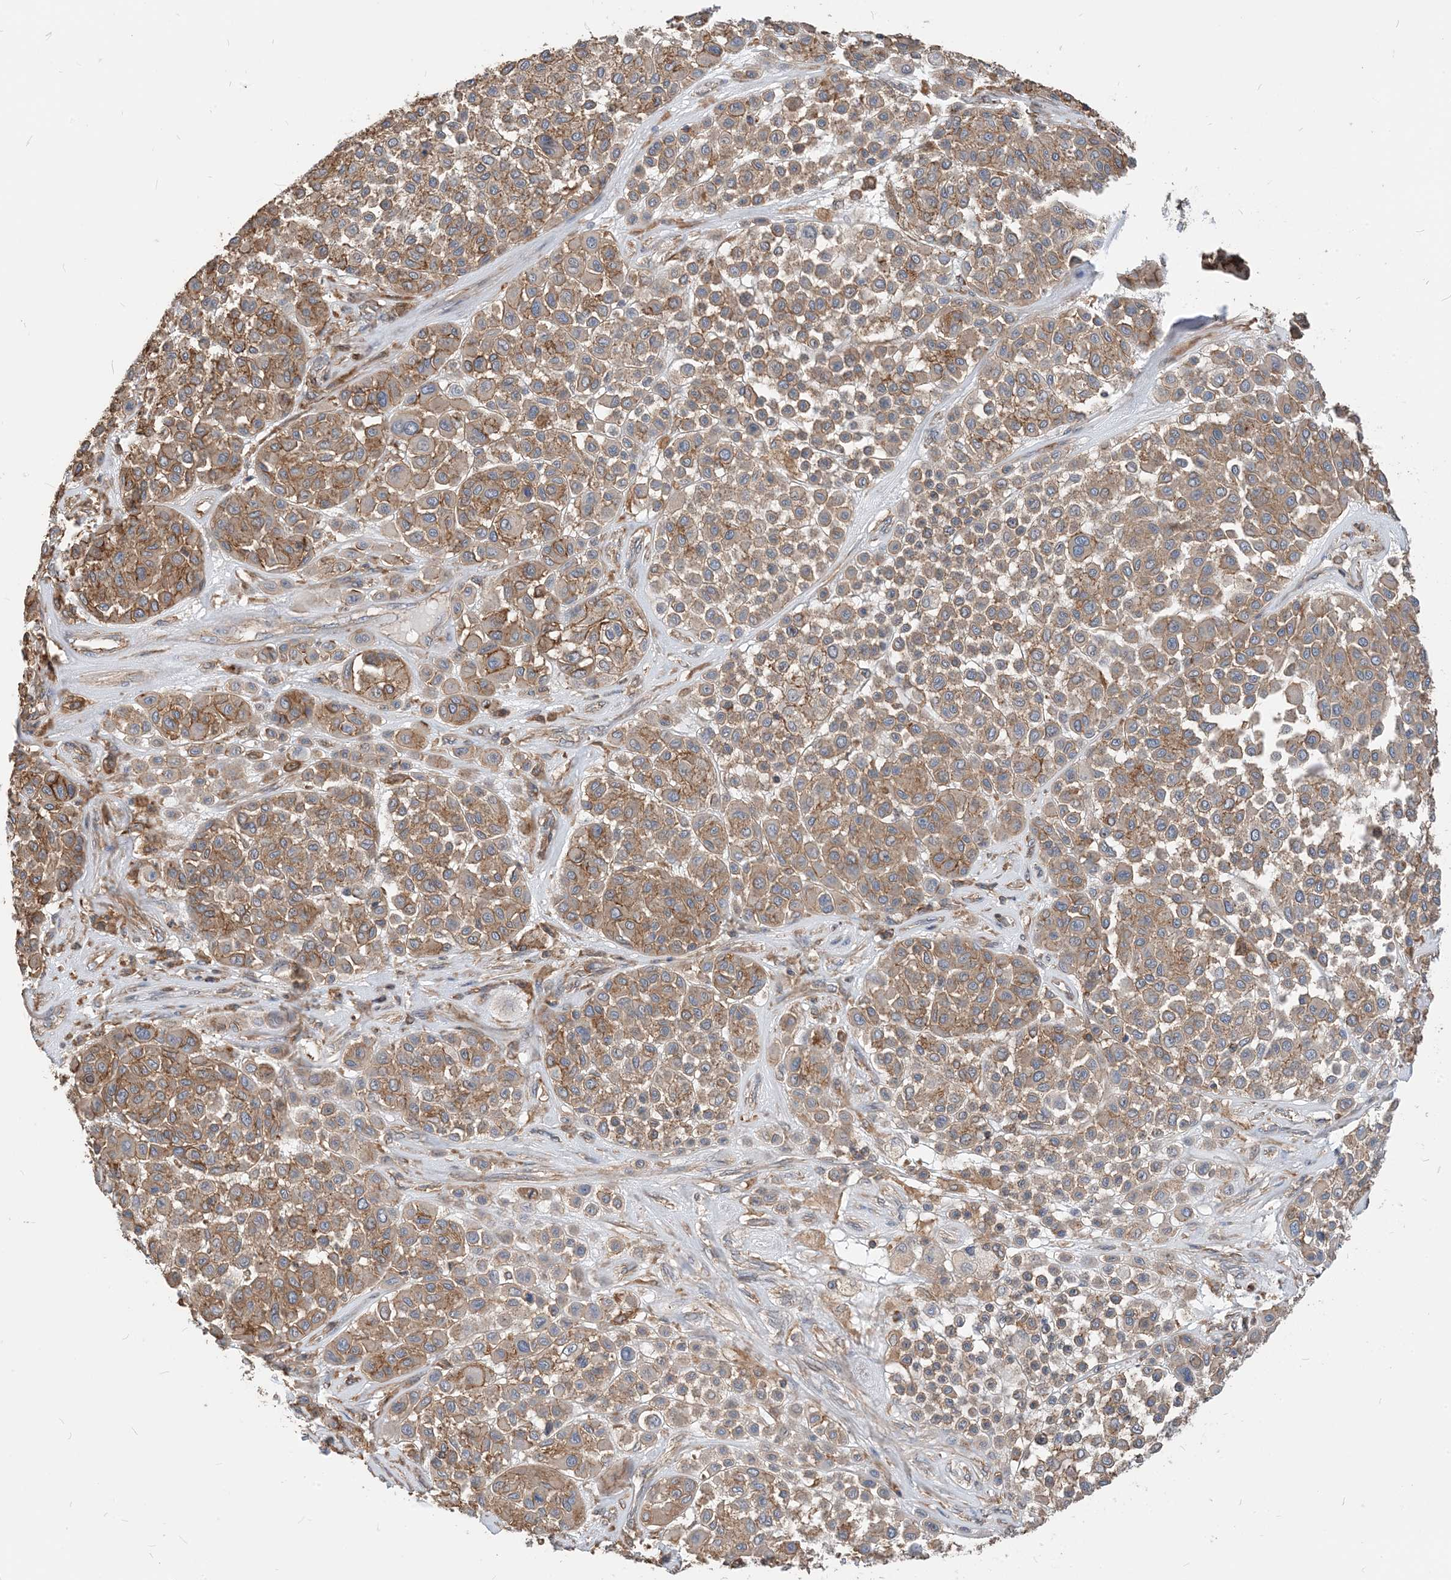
{"staining": {"intensity": "moderate", "quantity": ">75%", "location": "cytoplasmic/membranous"}, "tissue": "melanoma", "cell_type": "Tumor cells", "image_type": "cancer", "snomed": [{"axis": "morphology", "description": "Malignant melanoma, Metastatic site"}, {"axis": "topography", "description": "Soft tissue"}], "caption": "Protein positivity by immunohistochemistry displays moderate cytoplasmic/membranous expression in about >75% of tumor cells in malignant melanoma (metastatic site).", "gene": "PARVG", "patient": {"sex": "male", "age": 41}}